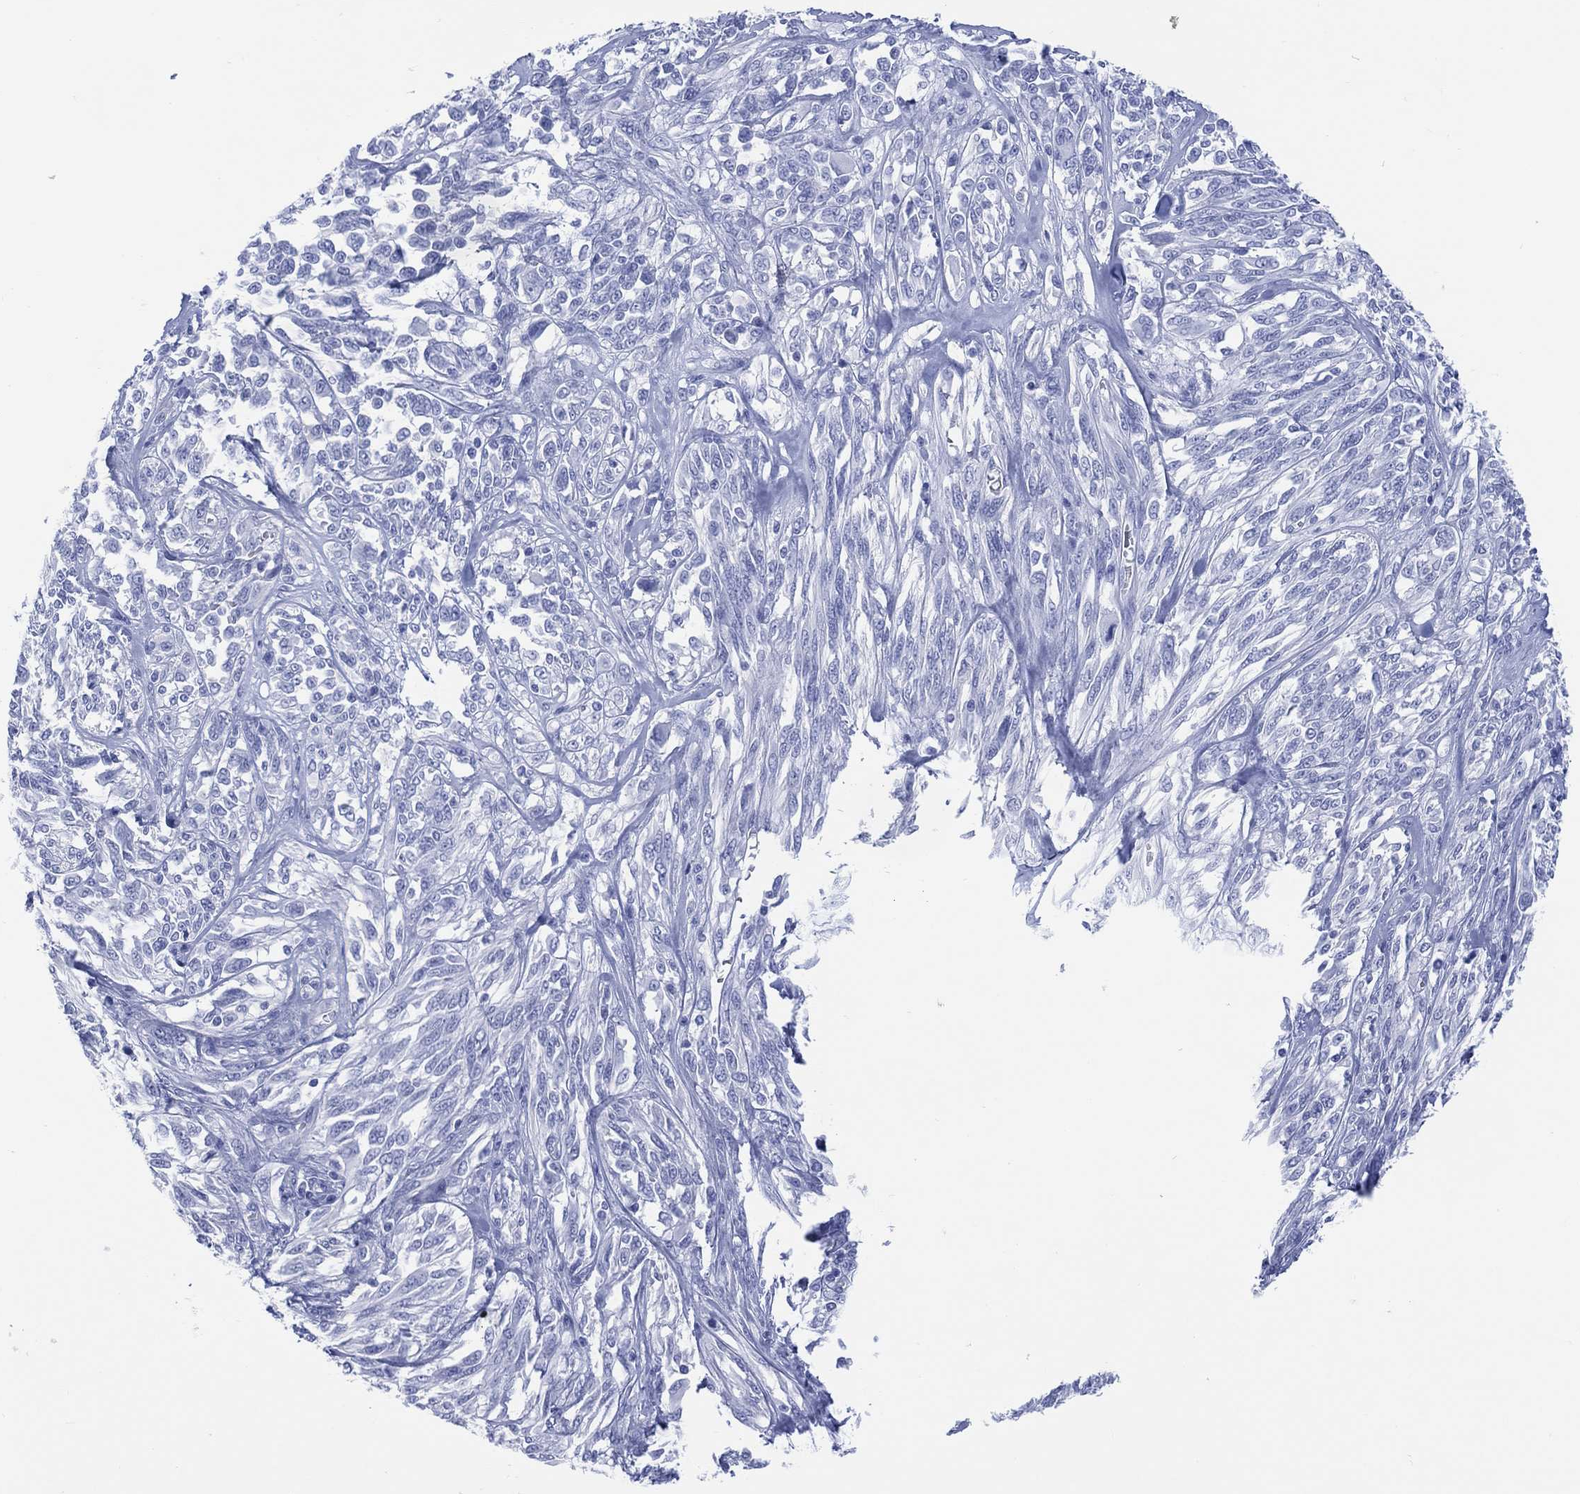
{"staining": {"intensity": "negative", "quantity": "none", "location": "none"}, "tissue": "melanoma", "cell_type": "Tumor cells", "image_type": "cancer", "snomed": [{"axis": "morphology", "description": "Malignant melanoma, NOS"}, {"axis": "topography", "description": "Skin"}], "caption": "IHC of human malignant melanoma shows no staining in tumor cells. The staining was performed using DAB (3,3'-diaminobenzidine) to visualize the protein expression in brown, while the nuclei were stained in blue with hematoxylin (Magnification: 20x).", "gene": "LRRD1", "patient": {"sex": "female", "age": 91}}